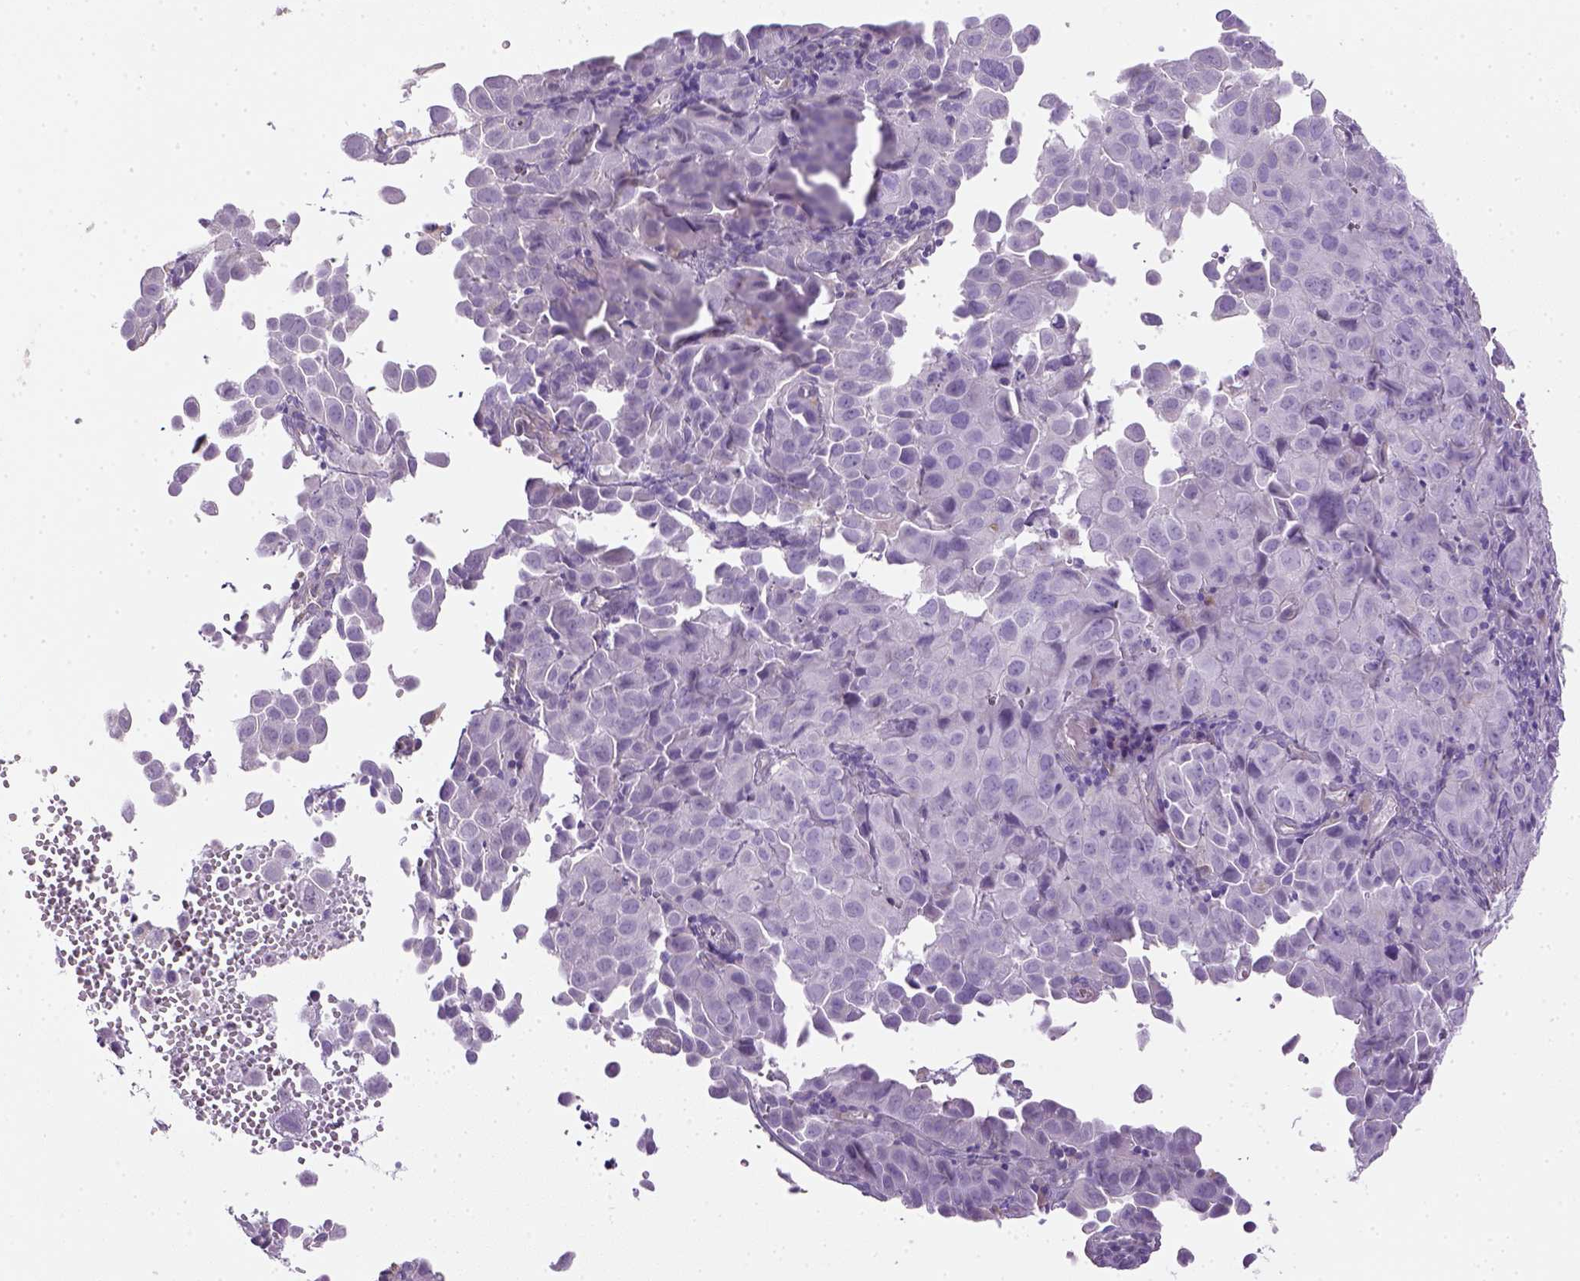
{"staining": {"intensity": "negative", "quantity": "none", "location": "none"}, "tissue": "cervical cancer", "cell_type": "Tumor cells", "image_type": "cancer", "snomed": [{"axis": "morphology", "description": "Squamous cell carcinoma, NOS"}, {"axis": "topography", "description": "Cervix"}], "caption": "Tumor cells are negative for brown protein staining in cervical cancer.", "gene": "HTRA1", "patient": {"sex": "female", "age": 55}}